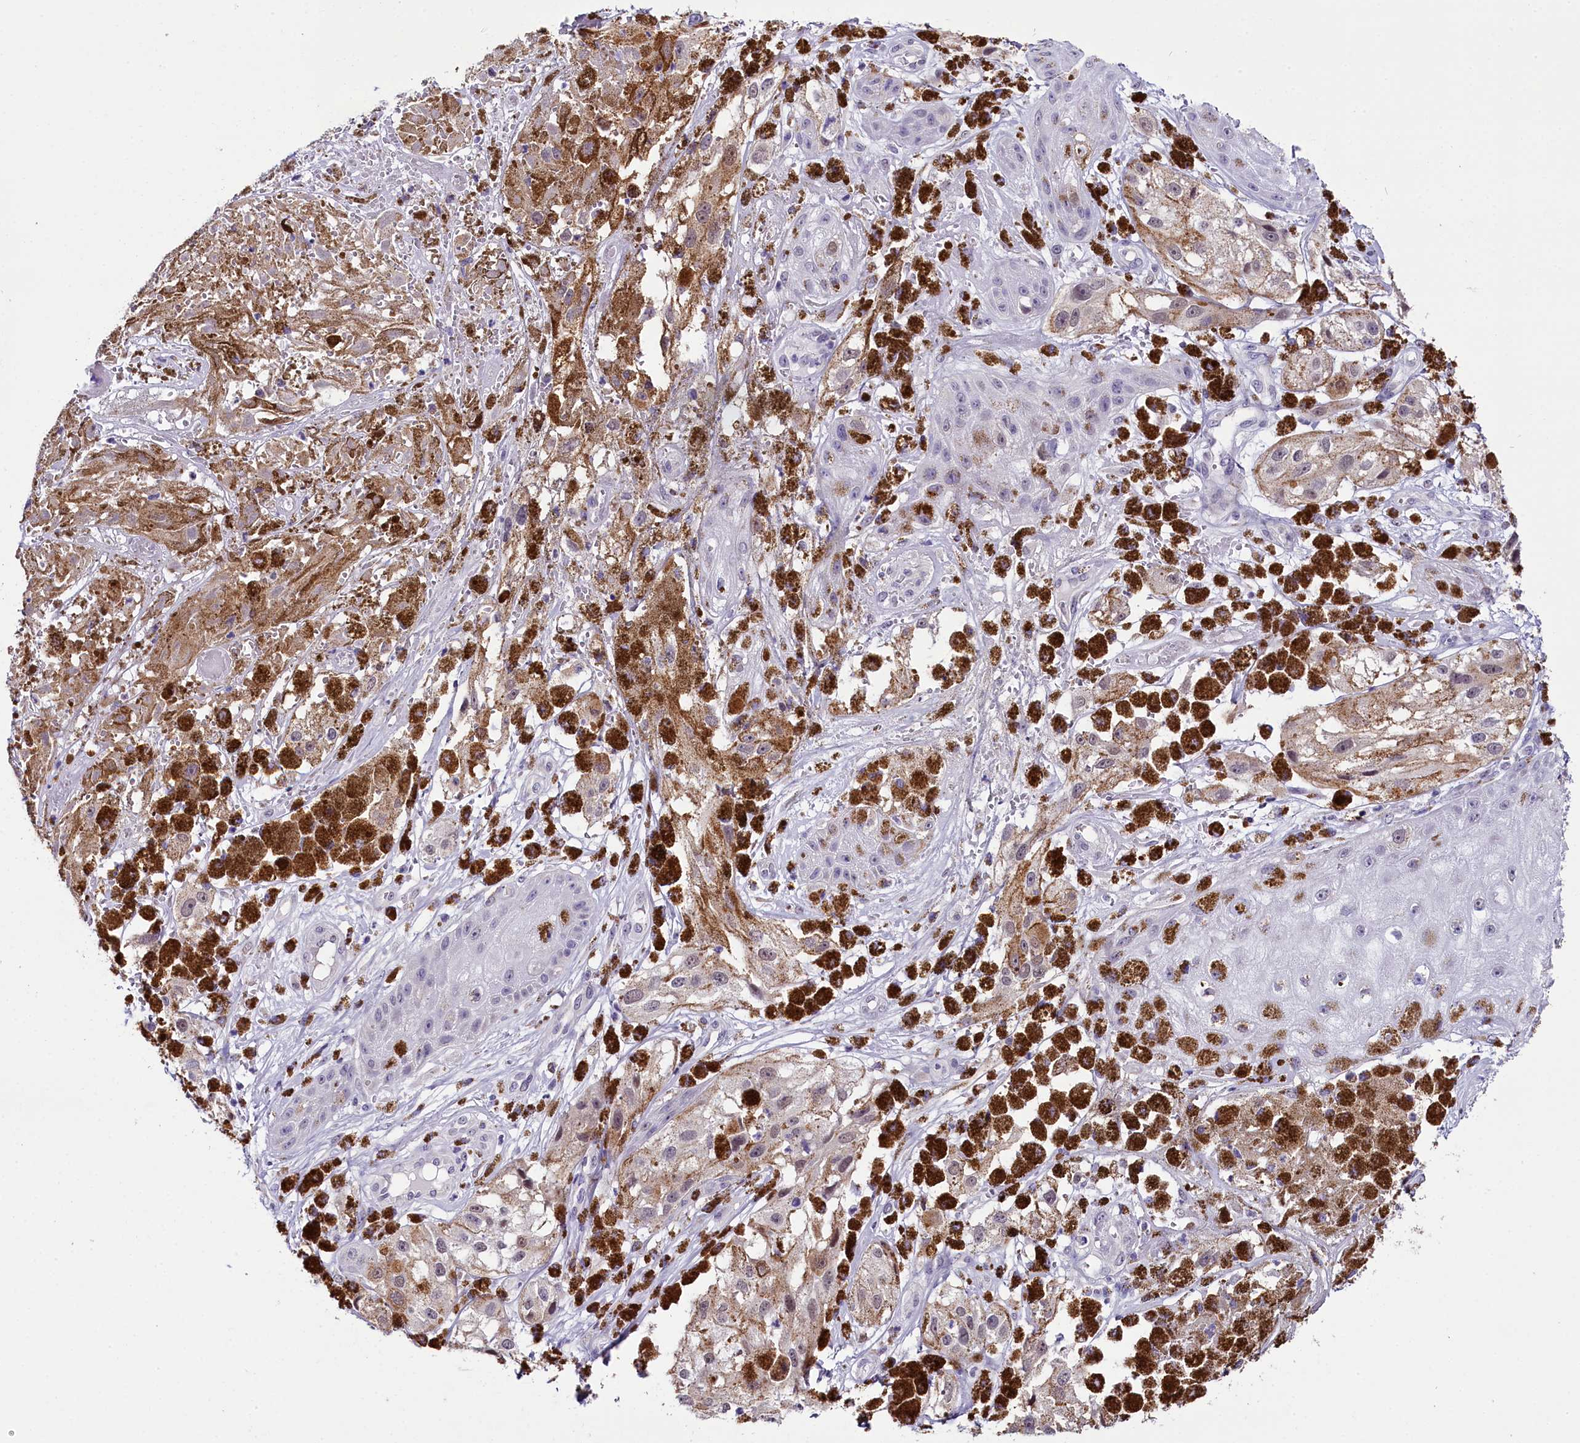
{"staining": {"intensity": "moderate", "quantity": ">75%", "location": "cytoplasmic/membranous"}, "tissue": "melanoma", "cell_type": "Tumor cells", "image_type": "cancer", "snomed": [{"axis": "morphology", "description": "Malignant melanoma, NOS"}, {"axis": "topography", "description": "Skin"}], "caption": "Melanoma stained with a brown dye exhibits moderate cytoplasmic/membranous positive expression in about >75% of tumor cells.", "gene": "OSGEP", "patient": {"sex": "male", "age": 88}}